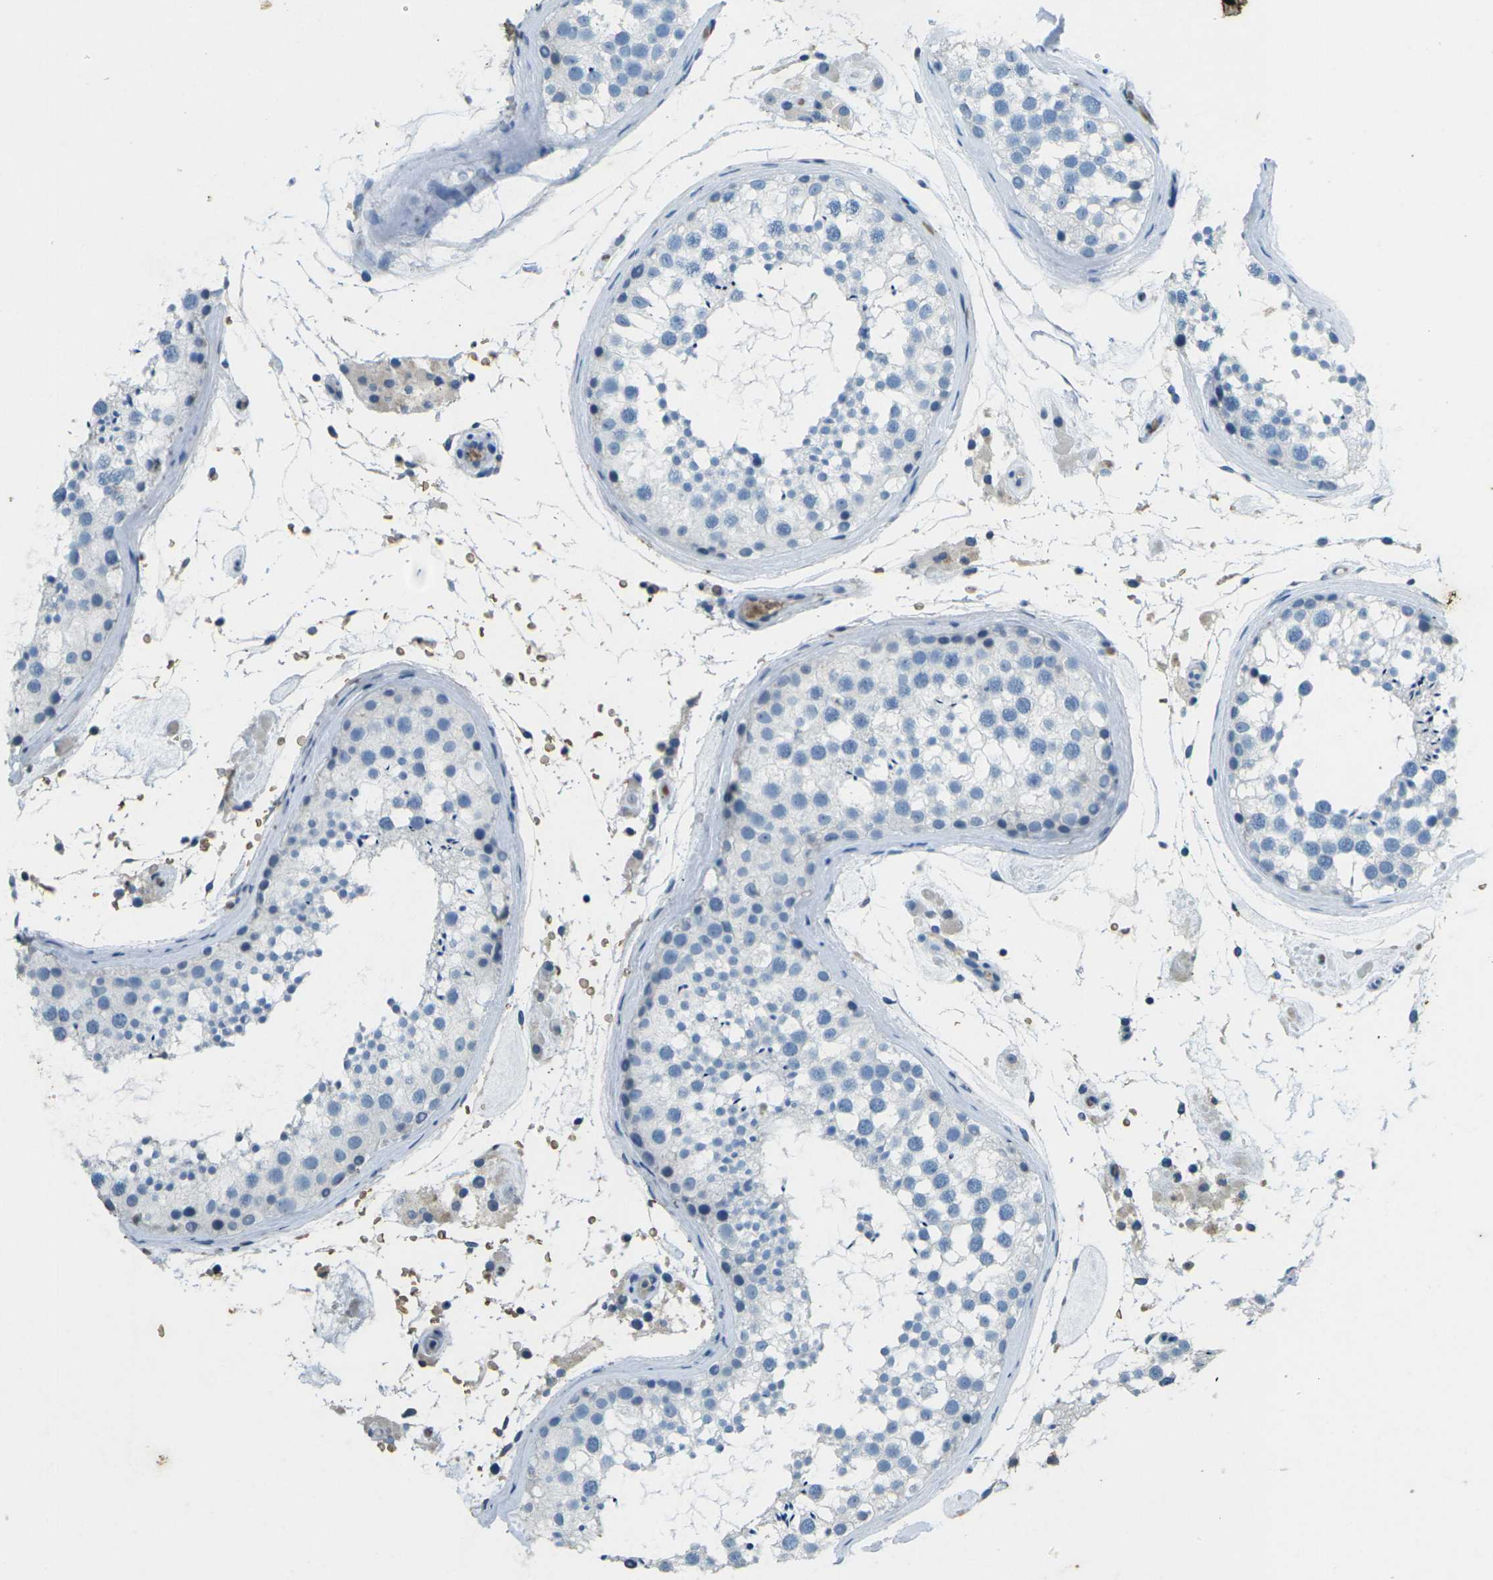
{"staining": {"intensity": "negative", "quantity": "none", "location": "none"}, "tissue": "testis", "cell_type": "Cells in seminiferous ducts", "image_type": "normal", "snomed": [{"axis": "morphology", "description": "Normal tissue, NOS"}, {"axis": "topography", "description": "Testis"}], "caption": "High magnification brightfield microscopy of unremarkable testis stained with DAB (brown) and counterstained with hematoxylin (blue): cells in seminiferous ducts show no significant positivity. (Stains: DAB immunohistochemistry with hematoxylin counter stain, Microscopy: brightfield microscopy at high magnification).", "gene": "HBB", "patient": {"sex": "male", "age": 46}}